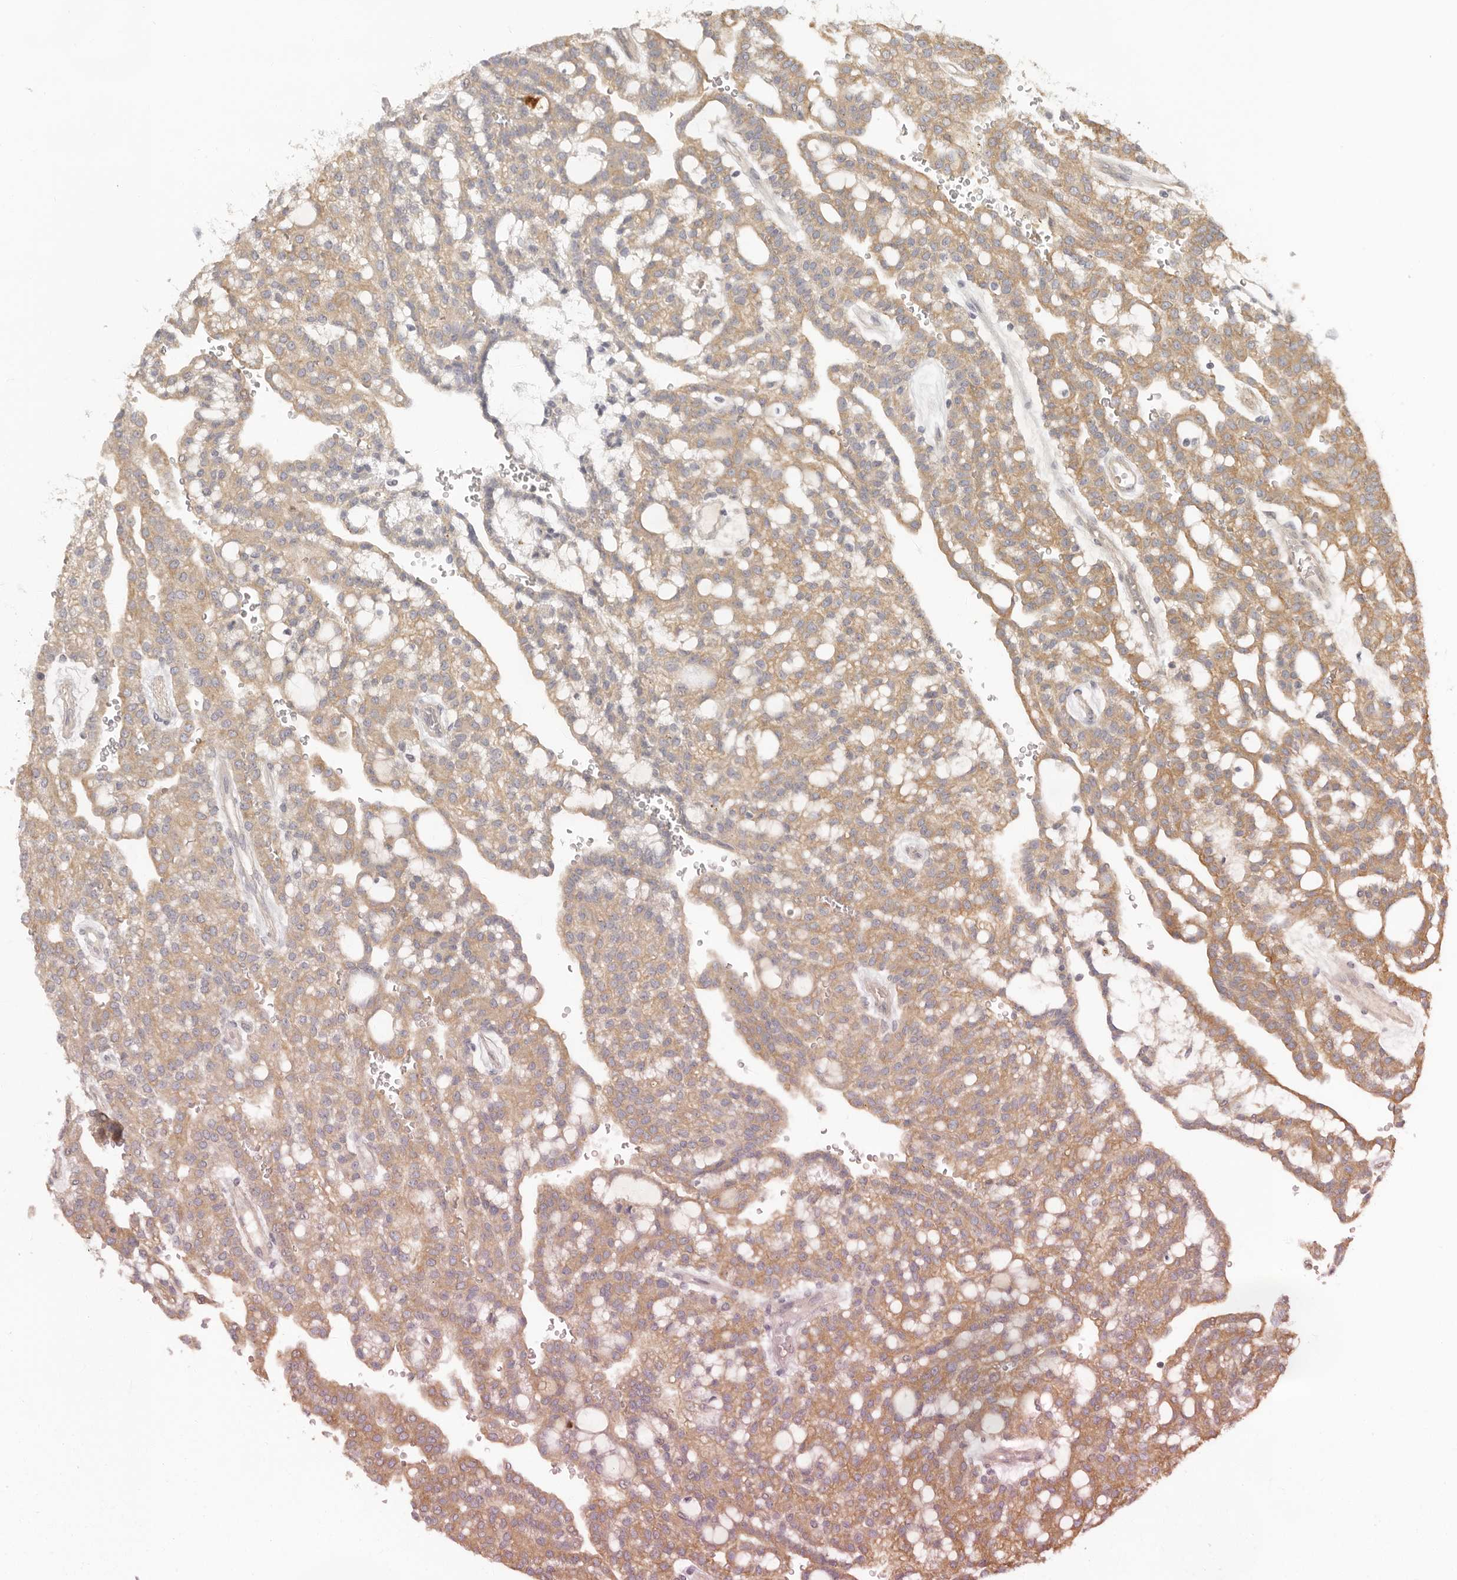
{"staining": {"intensity": "moderate", "quantity": ">75%", "location": "cytoplasmic/membranous"}, "tissue": "renal cancer", "cell_type": "Tumor cells", "image_type": "cancer", "snomed": [{"axis": "morphology", "description": "Adenocarcinoma, NOS"}, {"axis": "topography", "description": "Kidney"}], "caption": "Renal cancer (adenocarcinoma) was stained to show a protein in brown. There is medium levels of moderate cytoplasmic/membranous staining in approximately >75% of tumor cells.", "gene": "AHDC1", "patient": {"sex": "male", "age": 63}}